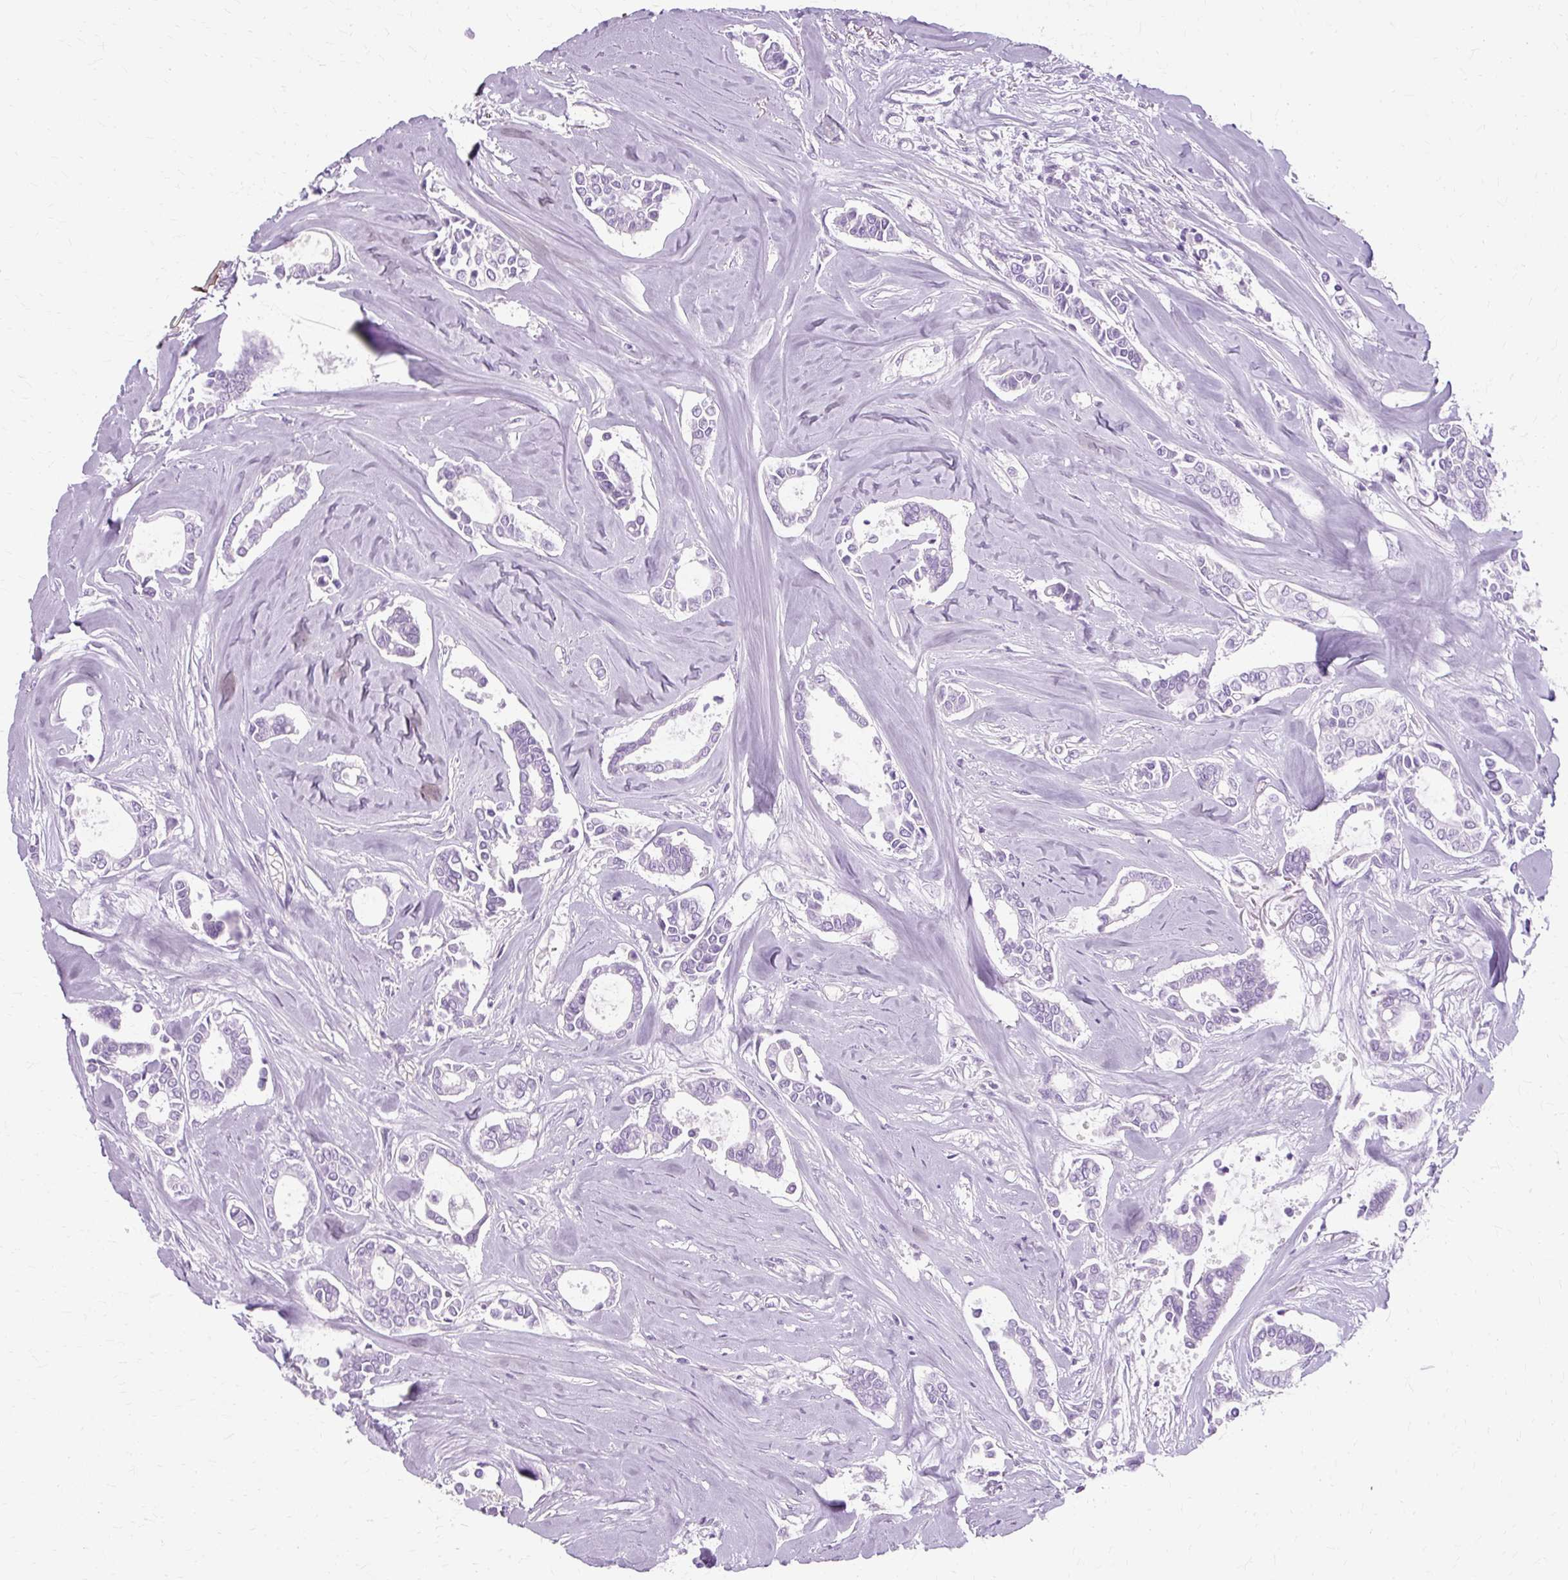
{"staining": {"intensity": "negative", "quantity": "none", "location": "none"}, "tissue": "breast cancer", "cell_type": "Tumor cells", "image_type": "cancer", "snomed": [{"axis": "morphology", "description": "Duct carcinoma"}, {"axis": "topography", "description": "Breast"}], "caption": "Immunohistochemistry micrograph of neoplastic tissue: human intraductal carcinoma (breast) stained with DAB (3,3'-diaminobenzidine) reveals no significant protein staining in tumor cells.", "gene": "TMEM89", "patient": {"sex": "female", "age": 84}}